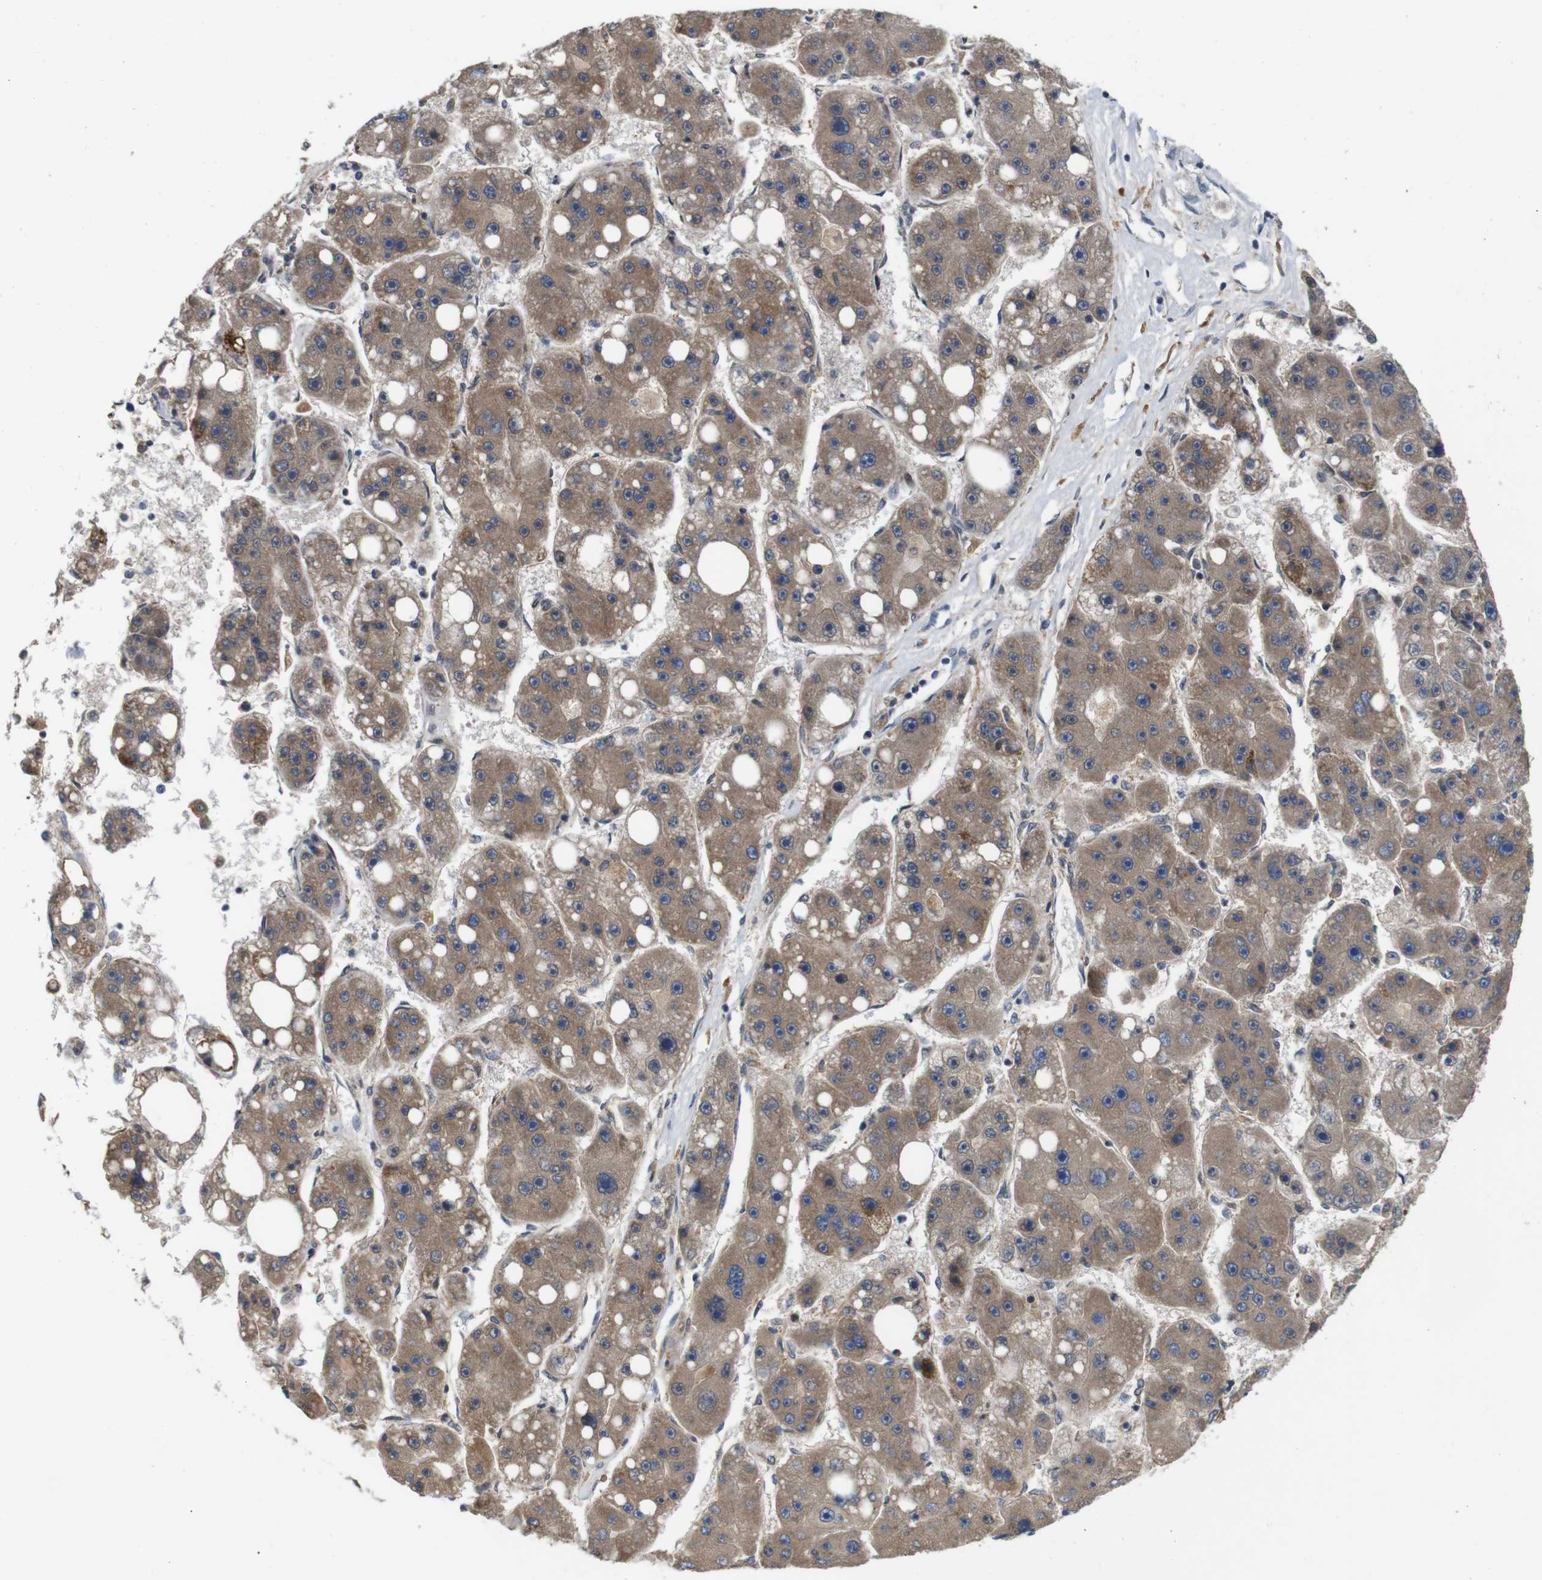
{"staining": {"intensity": "moderate", "quantity": ">75%", "location": "cytoplasmic/membranous"}, "tissue": "liver cancer", "cell_type": "Tumor cells", "image_type": "cancer", "snomed": [{"axis": "morphology", "description": "Carcinoma, Hepatocellular, NOS"}, {"axis": "topography", "description": "Liver"}], "caption": "IHC of liver cancer demonstrates medium levels of moderate cytoplasmic/membranous positivity in approximately >75% of tumor cells.", "gene": "GGT7", "patient": {"sex": "female", "age": 61}}